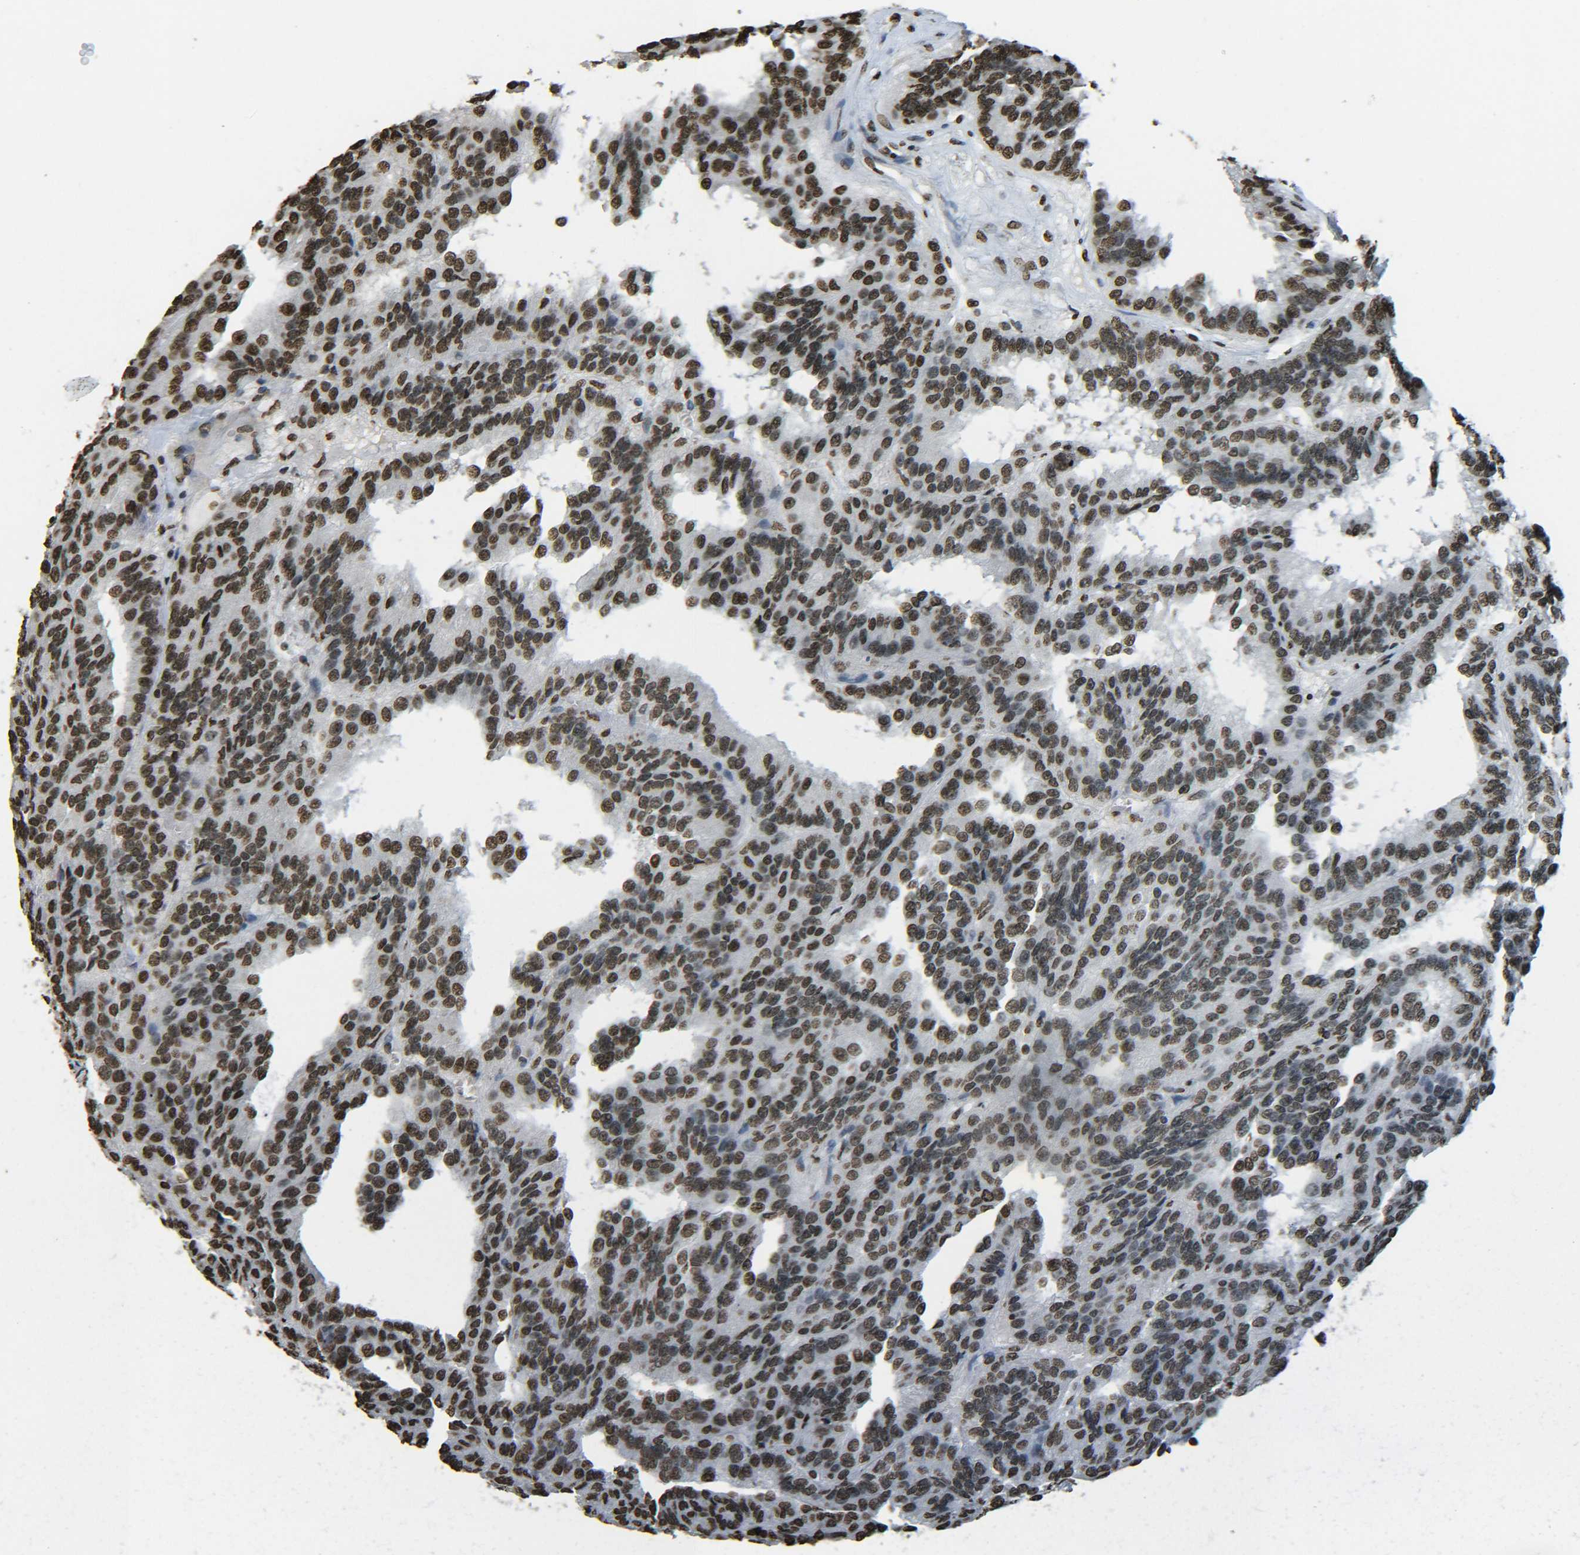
{"staining": {"intensity": "moderate", "quantity": ">75%", "location": "nuclear"}, "tissue": "renal cancer", "cell_type": "Tumor cells", "image_type": "cancer", "snomed": [{"axis": "morphology", "description": "Adenocarcinoma, NOS"}, {"axis": "topography", "description": "Kidney"}], "caption": "A brown stain labels moderate nuclear positivity of a protein in human renal adenocarcinoma tumor cells.", "gene": "H4C16", "patient": {"sex": "male", "age": 46}}